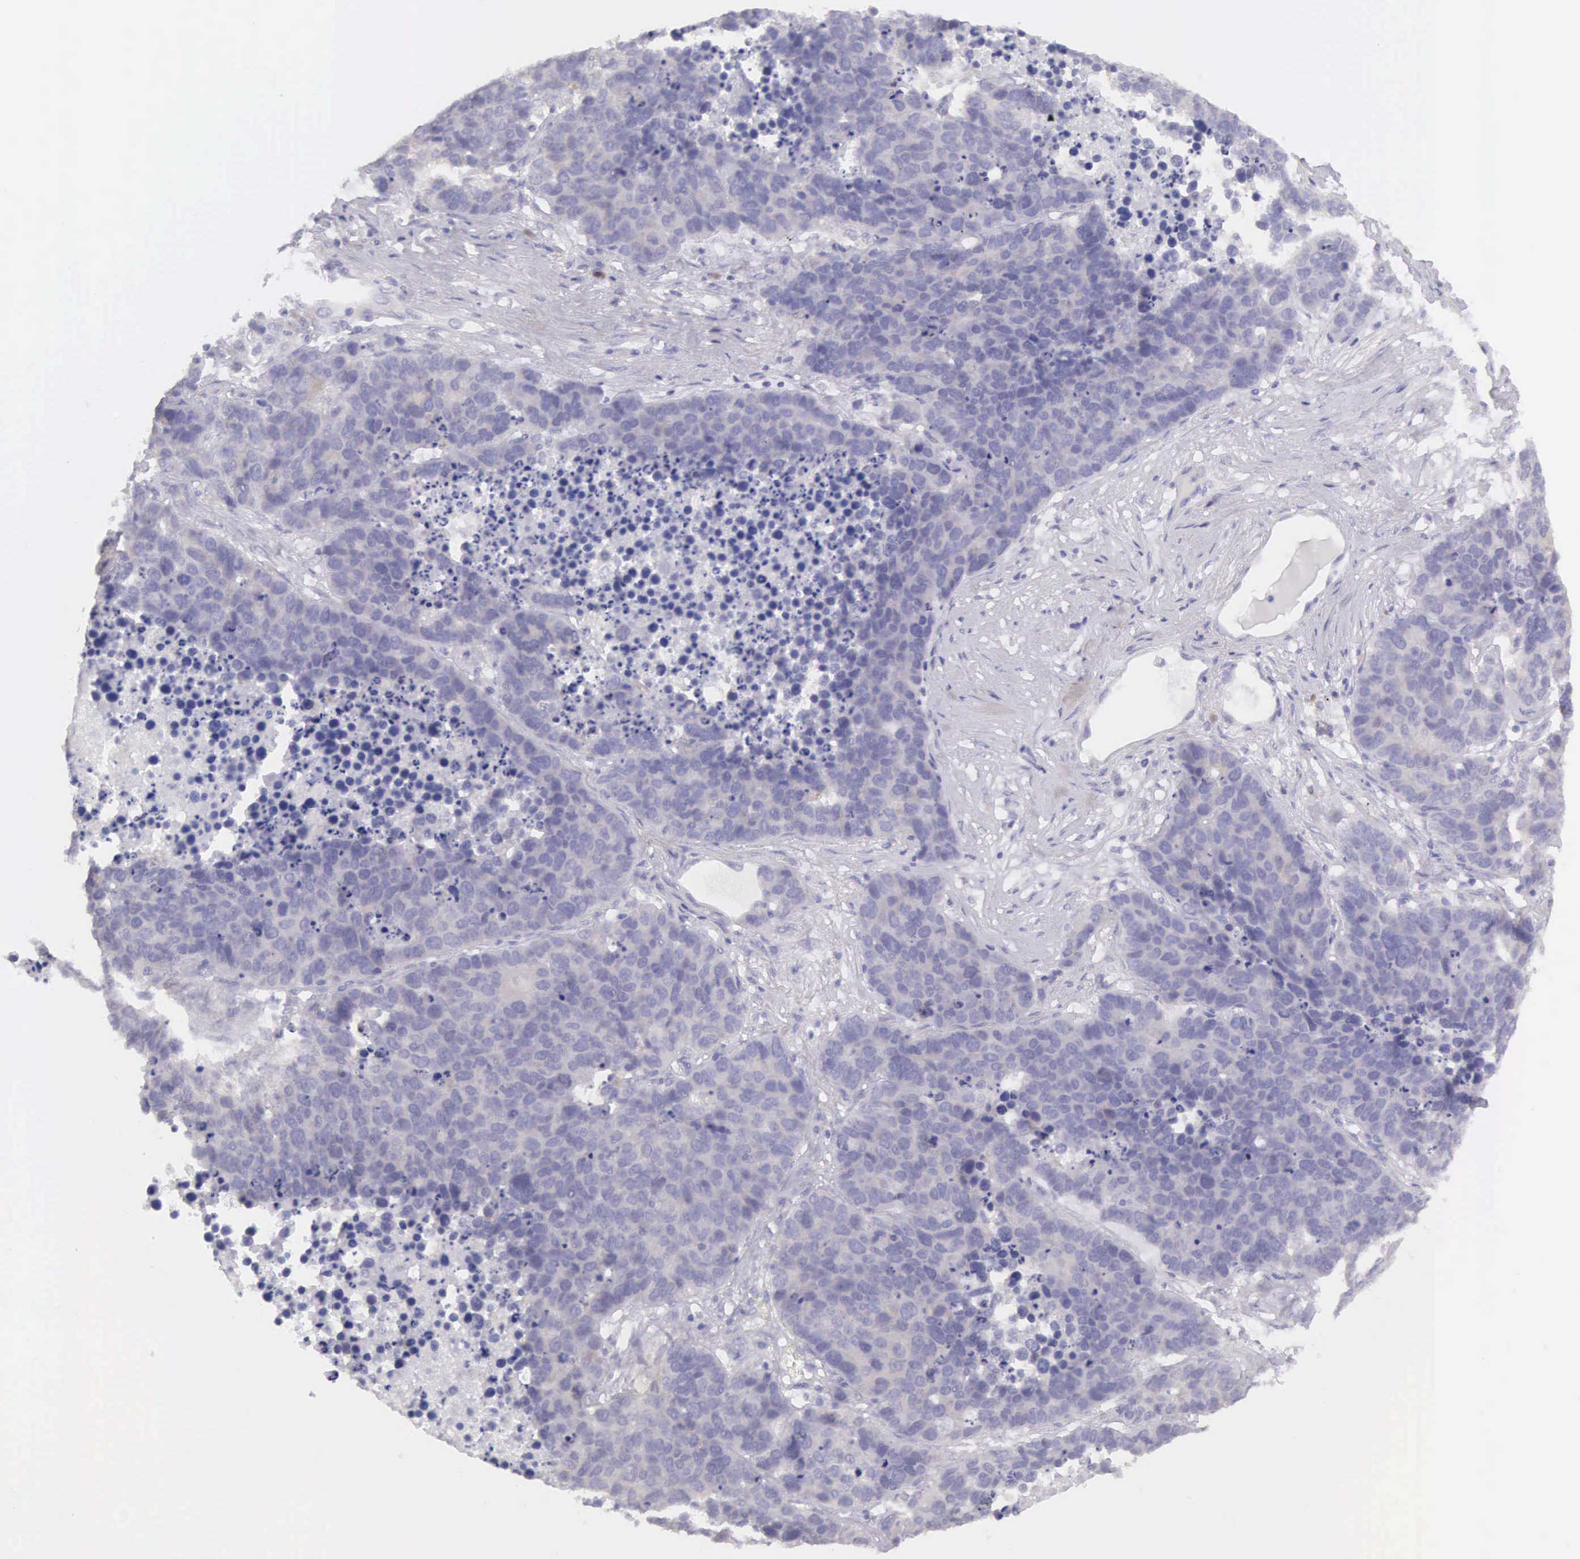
{"staining": {"intensity": "weak", "quantity": "<25%", "location": "cytoplasmic/membranous"}, "tissue": "lung cancer", "cell_type": "Tumor cells", "image_type": "cancer", "snomed": [{"axis": "morphology", "description": "Carcinoid, malignant, NOS"}, {"axis": "topography", "description": "Lung"}], "caption": "High magnification brightfield microscopy of lung carcinoid (malignant) stained with DAB (3,3'-diaminobenzidine) (brown) and counterstained with hematoxylin (blue): tumor cells show no significant positivity. Nuclei are stained in blue.", "gene": "ARFGAP3", "patient": {"sex": "male", "age": 60}}